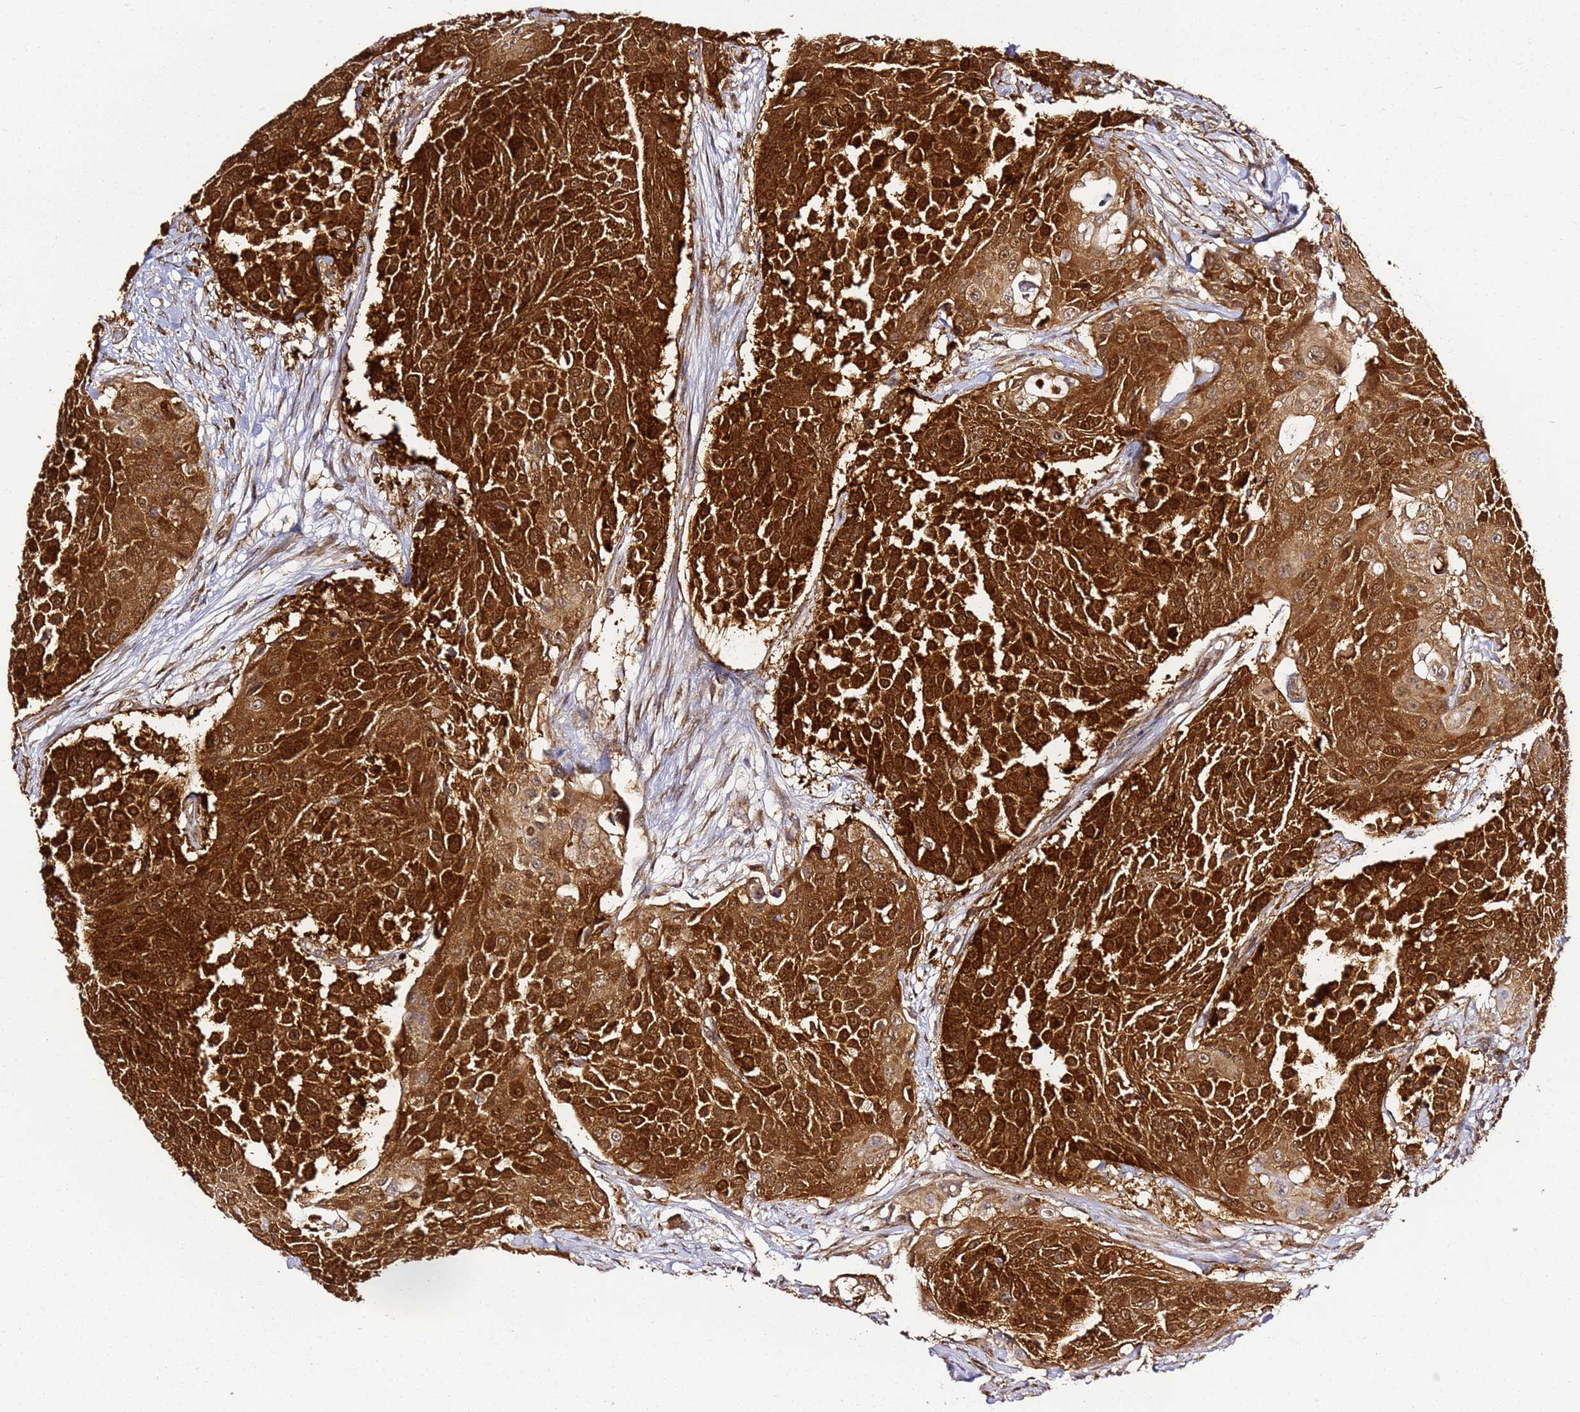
{"staining": {"intensity": "strong", "quantity": ">75%", "location": "cytoplasmic/membranous,nuclear"}, "tissue": "urothelial cancer", "cell_type": "Tumor cells", "image_type": "cancer", "snomed": [{"axis": "morphology", "description": "Urothelial carcinoma, High grade"}, {"axis": "topography", "description": "Urinary bladder"}], "caption": "Urothelial cancer stained for a protein displays strong cytoplasmic/membranous and nuclear positivity in tumor cells. (Brightfield microscopy of DAB IHC at high magnification).", "gene": "TM2D2", "patient": {"sex": "female", "age": 63}}